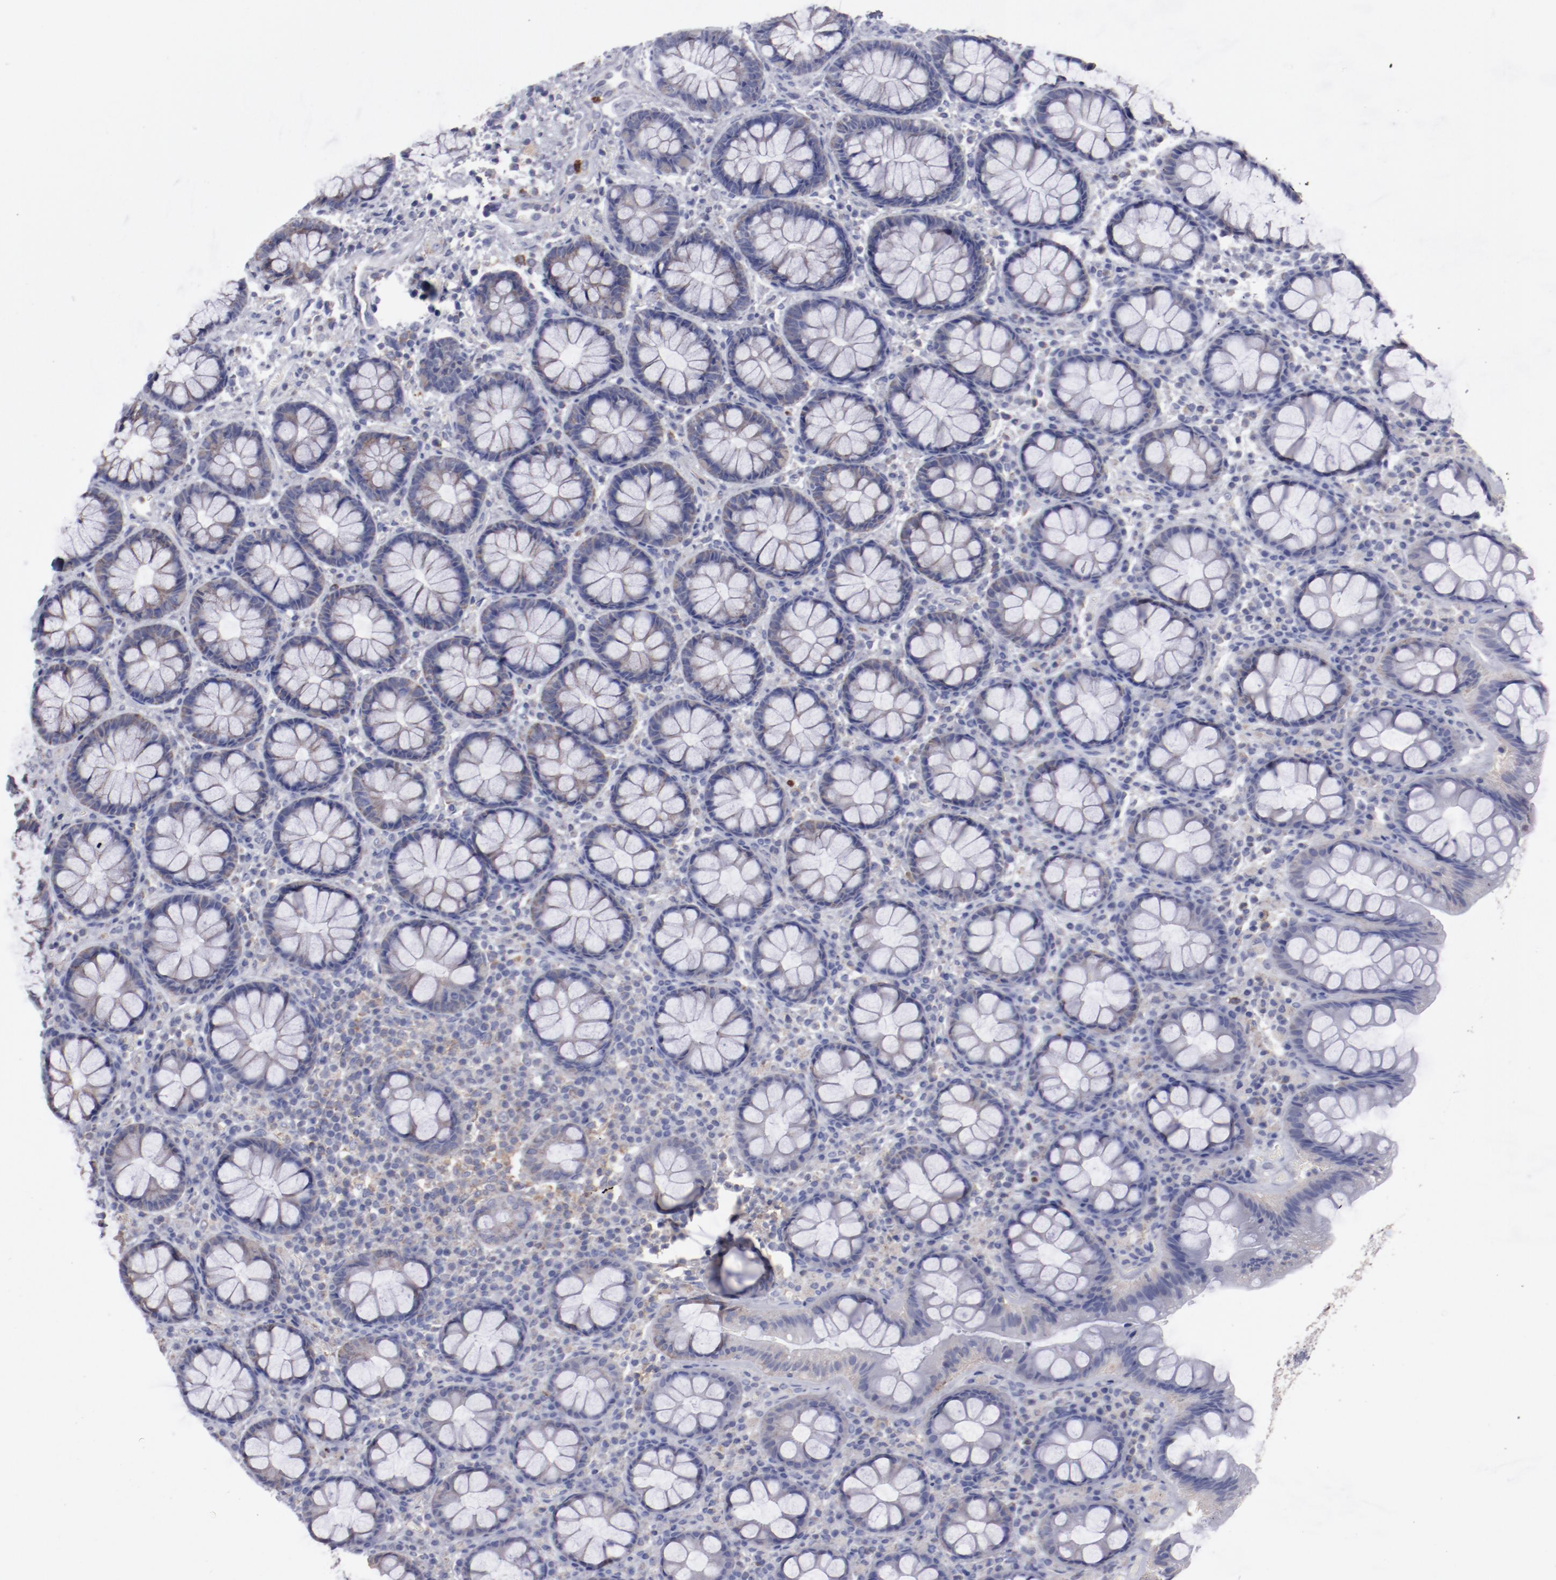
{"staining": {"intensity": "weak", "quantity": ">75%", "location": "cytoplasmic/membranous"}, "tissue": "rectum", "cell_type": "Glandular cells", "image_type": "normal", "snomed": [{"axis": "morphology", "description": "Normal tissue, NOS"}, {"axis": "topography", "description": "Rectum"}], "caption": "DAB (3,3'-diaminobenzidine) immunohistochemical staining of normal rectum exhibits weak cytoplasmic/membranous protein expression in about >75% of glandular cells.", "gene": "FGR", "patient": {"sex": "male", "age": 92}}